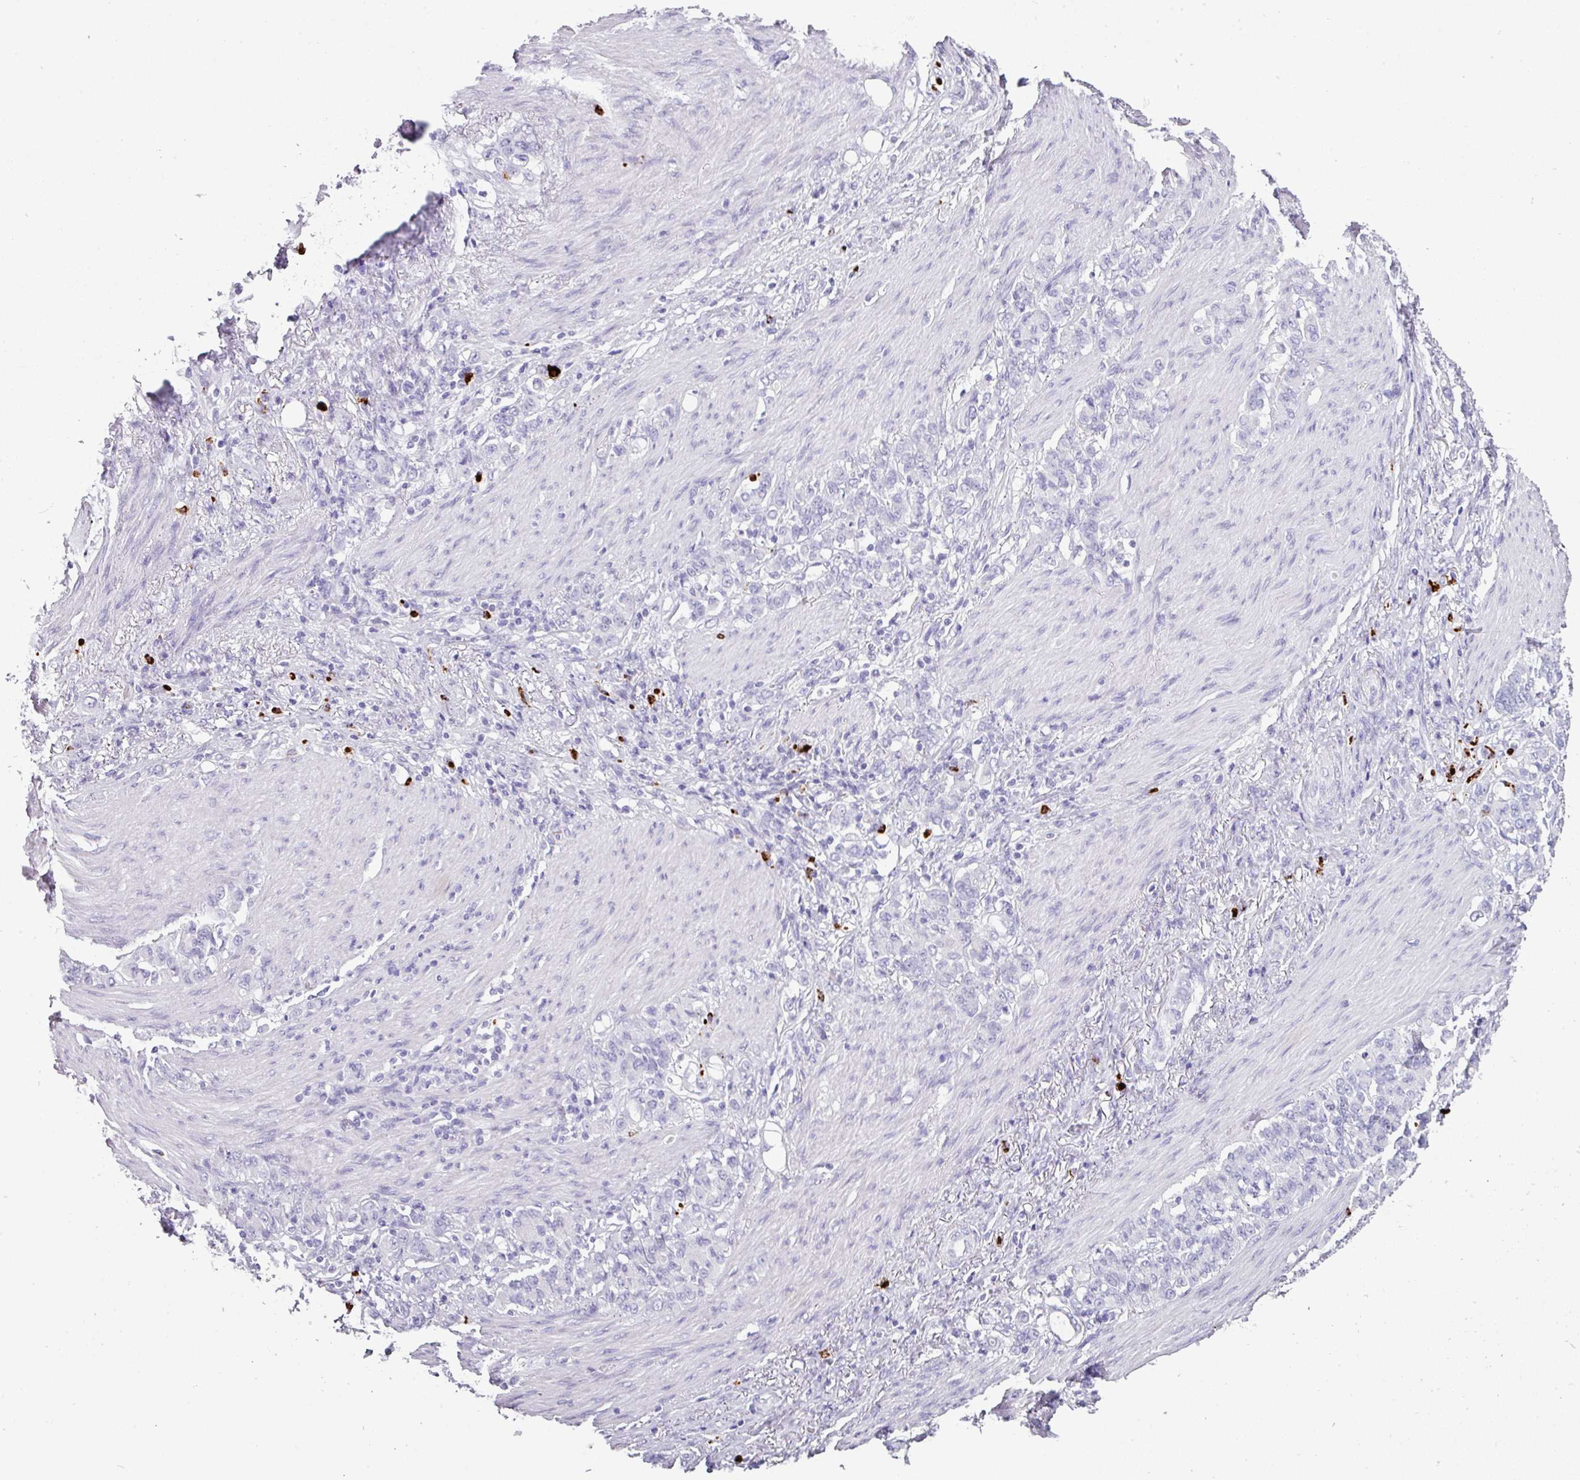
{"staining": {"intensity": "negative", "quantity": "none", "location": "none"}, "tissue": "stomach cancer", "cell_type": "Tumor cells", "image_type": "cancer", "snomed": [{"axis": "morphology", "description": "Adenocarcinoma, NOS"}, {"axis": "topography", "description": "Stomach"}], "caption": "Tumor cells show no significant expression in stomach adenocarcinoma. The staining is performed using DAB (3,3'-diaminobenzidine) brown chromogen with nuclei counter-stained in using hematoxylin.", "gene": "CTSG", "patient": {"sex": "female", "age": 79}}